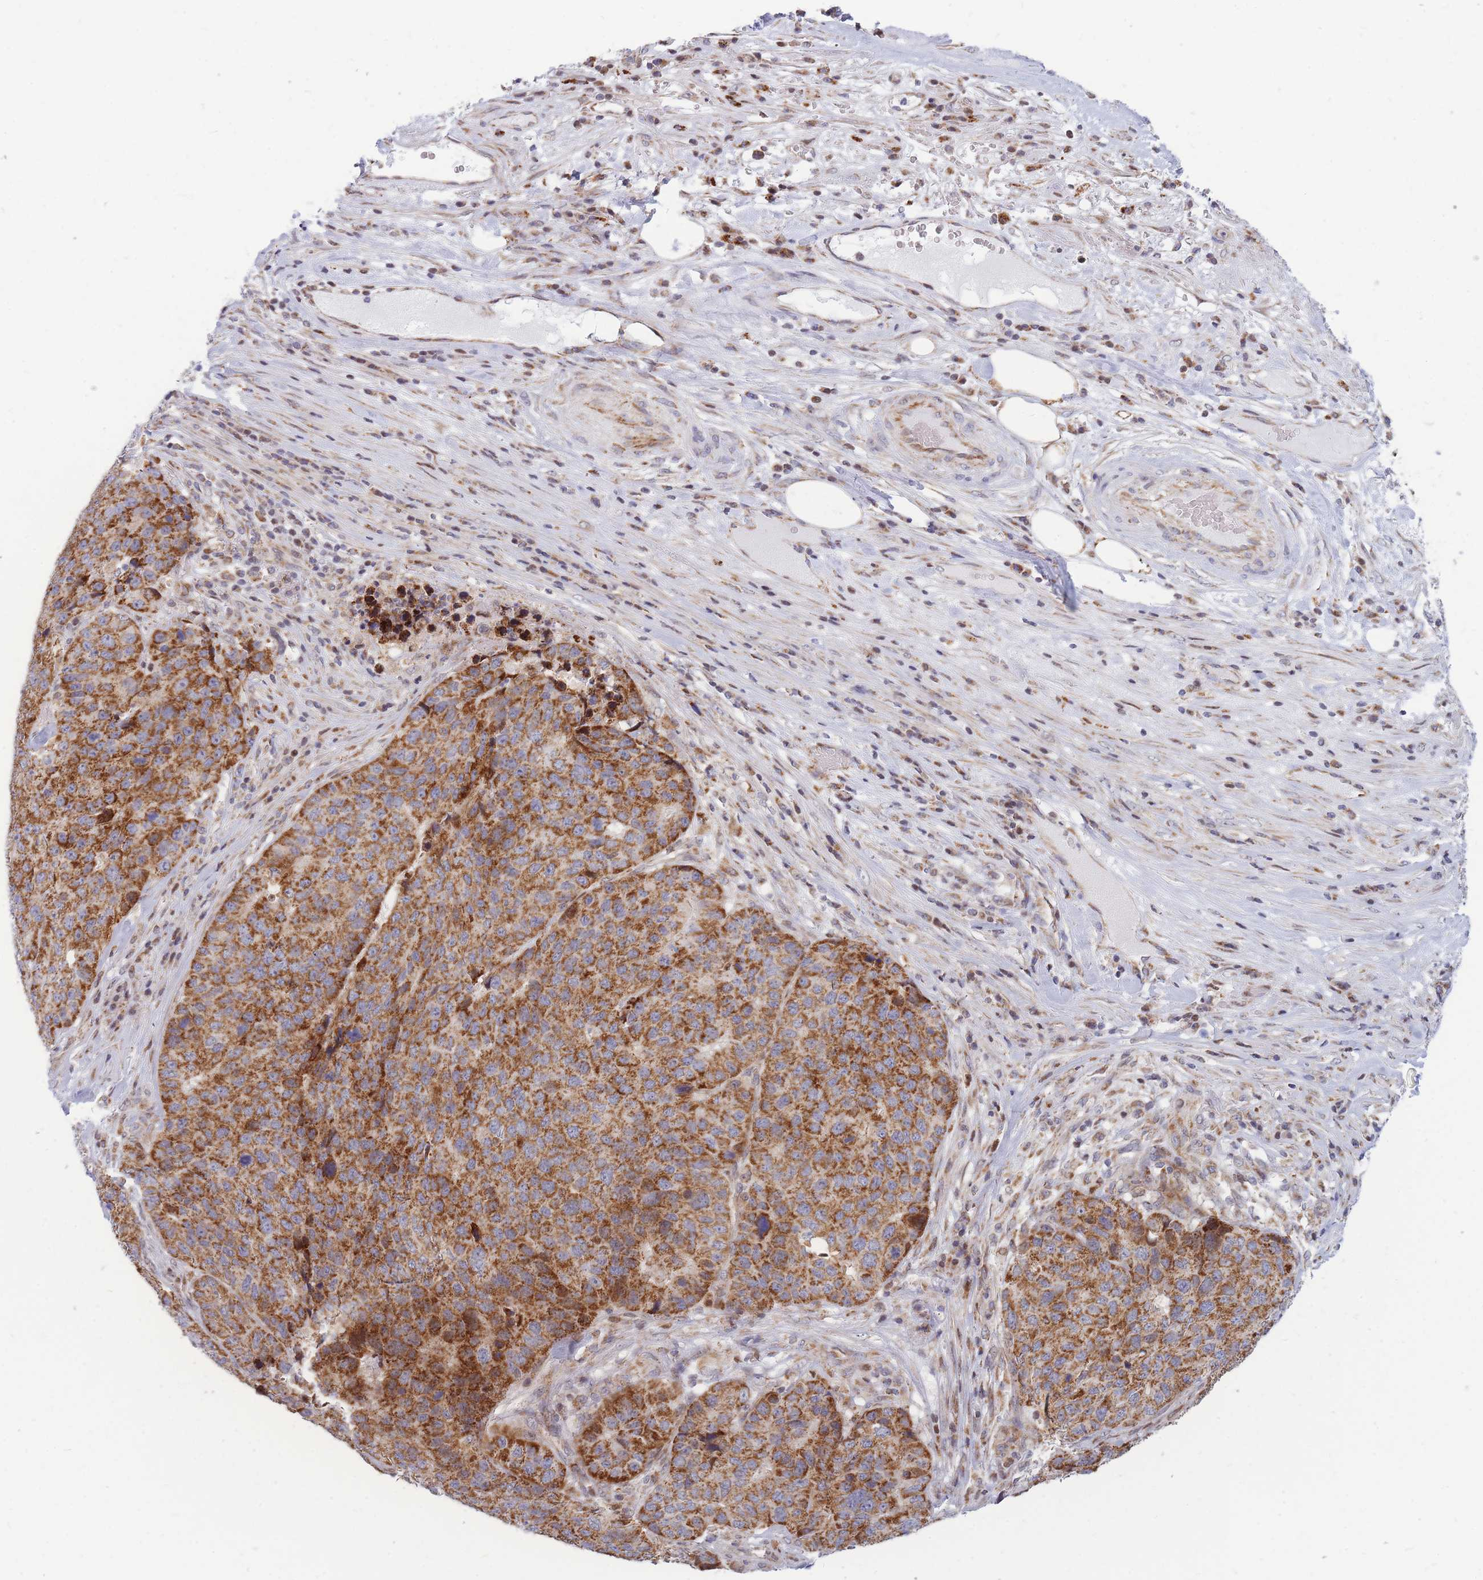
{"staining": {"intensity": "strong", "quantity": ">75%", "location": "cytoplasmic/membranous"}, "tissue": "stomach cancer", "cell_type": "Tumor cells", "image_type": "cancer", "snomed": [{"axis": "morphology", "description": "Adenocarcinoma, NOS"}, {"axis": "topography", "description": "Stomach"}], "caption": "The photomicrograph demonstrates immunohistochemical staining of adenocarcinoma (stomach). There is strong cytoplasmic/membranous staining is seen in approximately >75% of tumor cells.", "gene": "MOB4", "patient": {"sex": "male", "age": 71}}